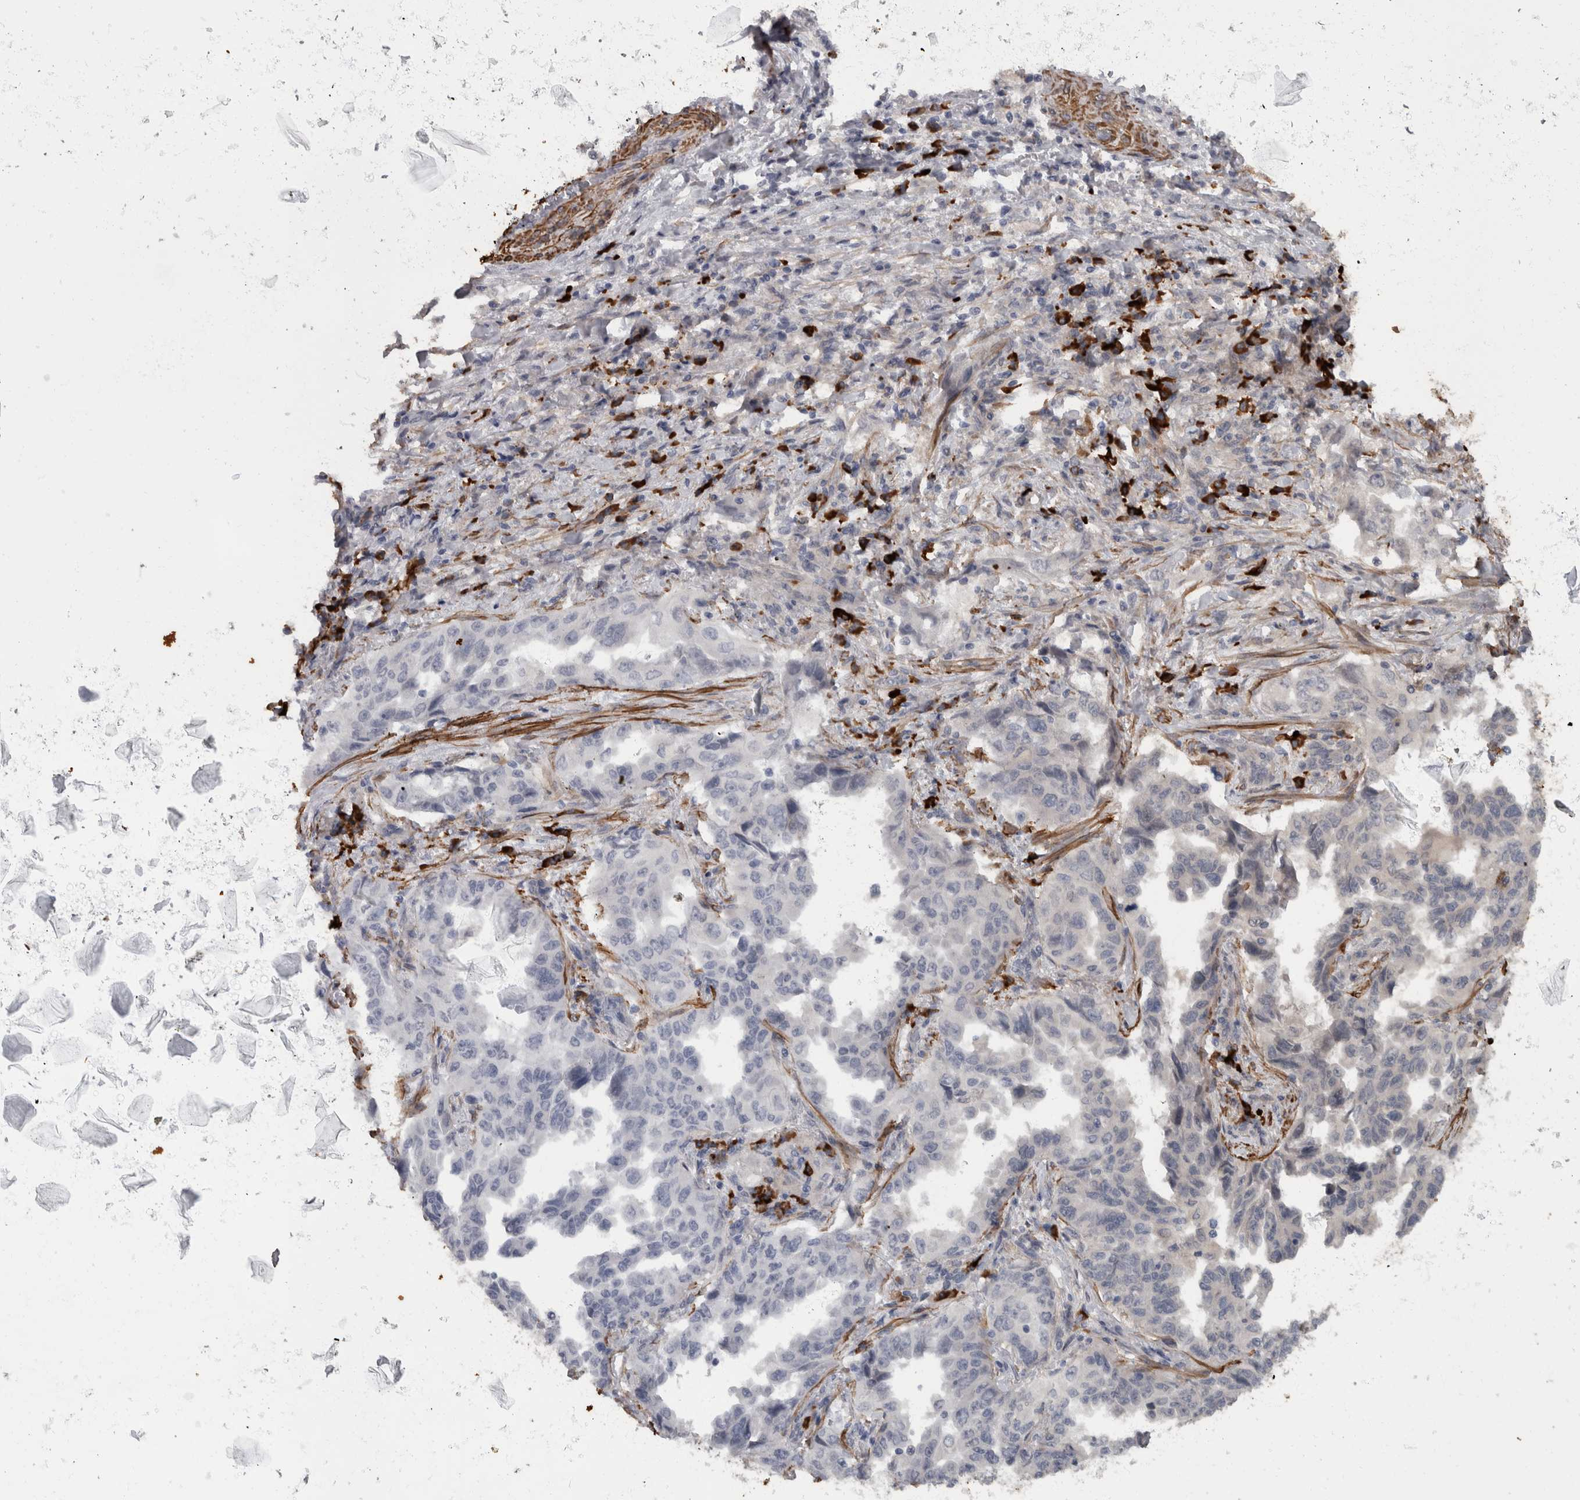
{"staining": {"intensity": "negative", "quantity": "none", "location": "none"}, "tissue": "lung cancer", "cell_type": "Tumor cells", "image_type": "cancer", "snomed": [{"axis": "morphology", "description": "Adenocarcinoma, NOS"}, {"axis": "topography", "description": "Lung"}], "caption": "Human lung adenocarcinoma stained for a protein using IHC demonstrates no expression in tumor cells.", "gene": "MASTL", "patient": {"sex": "female", "age": 51}}